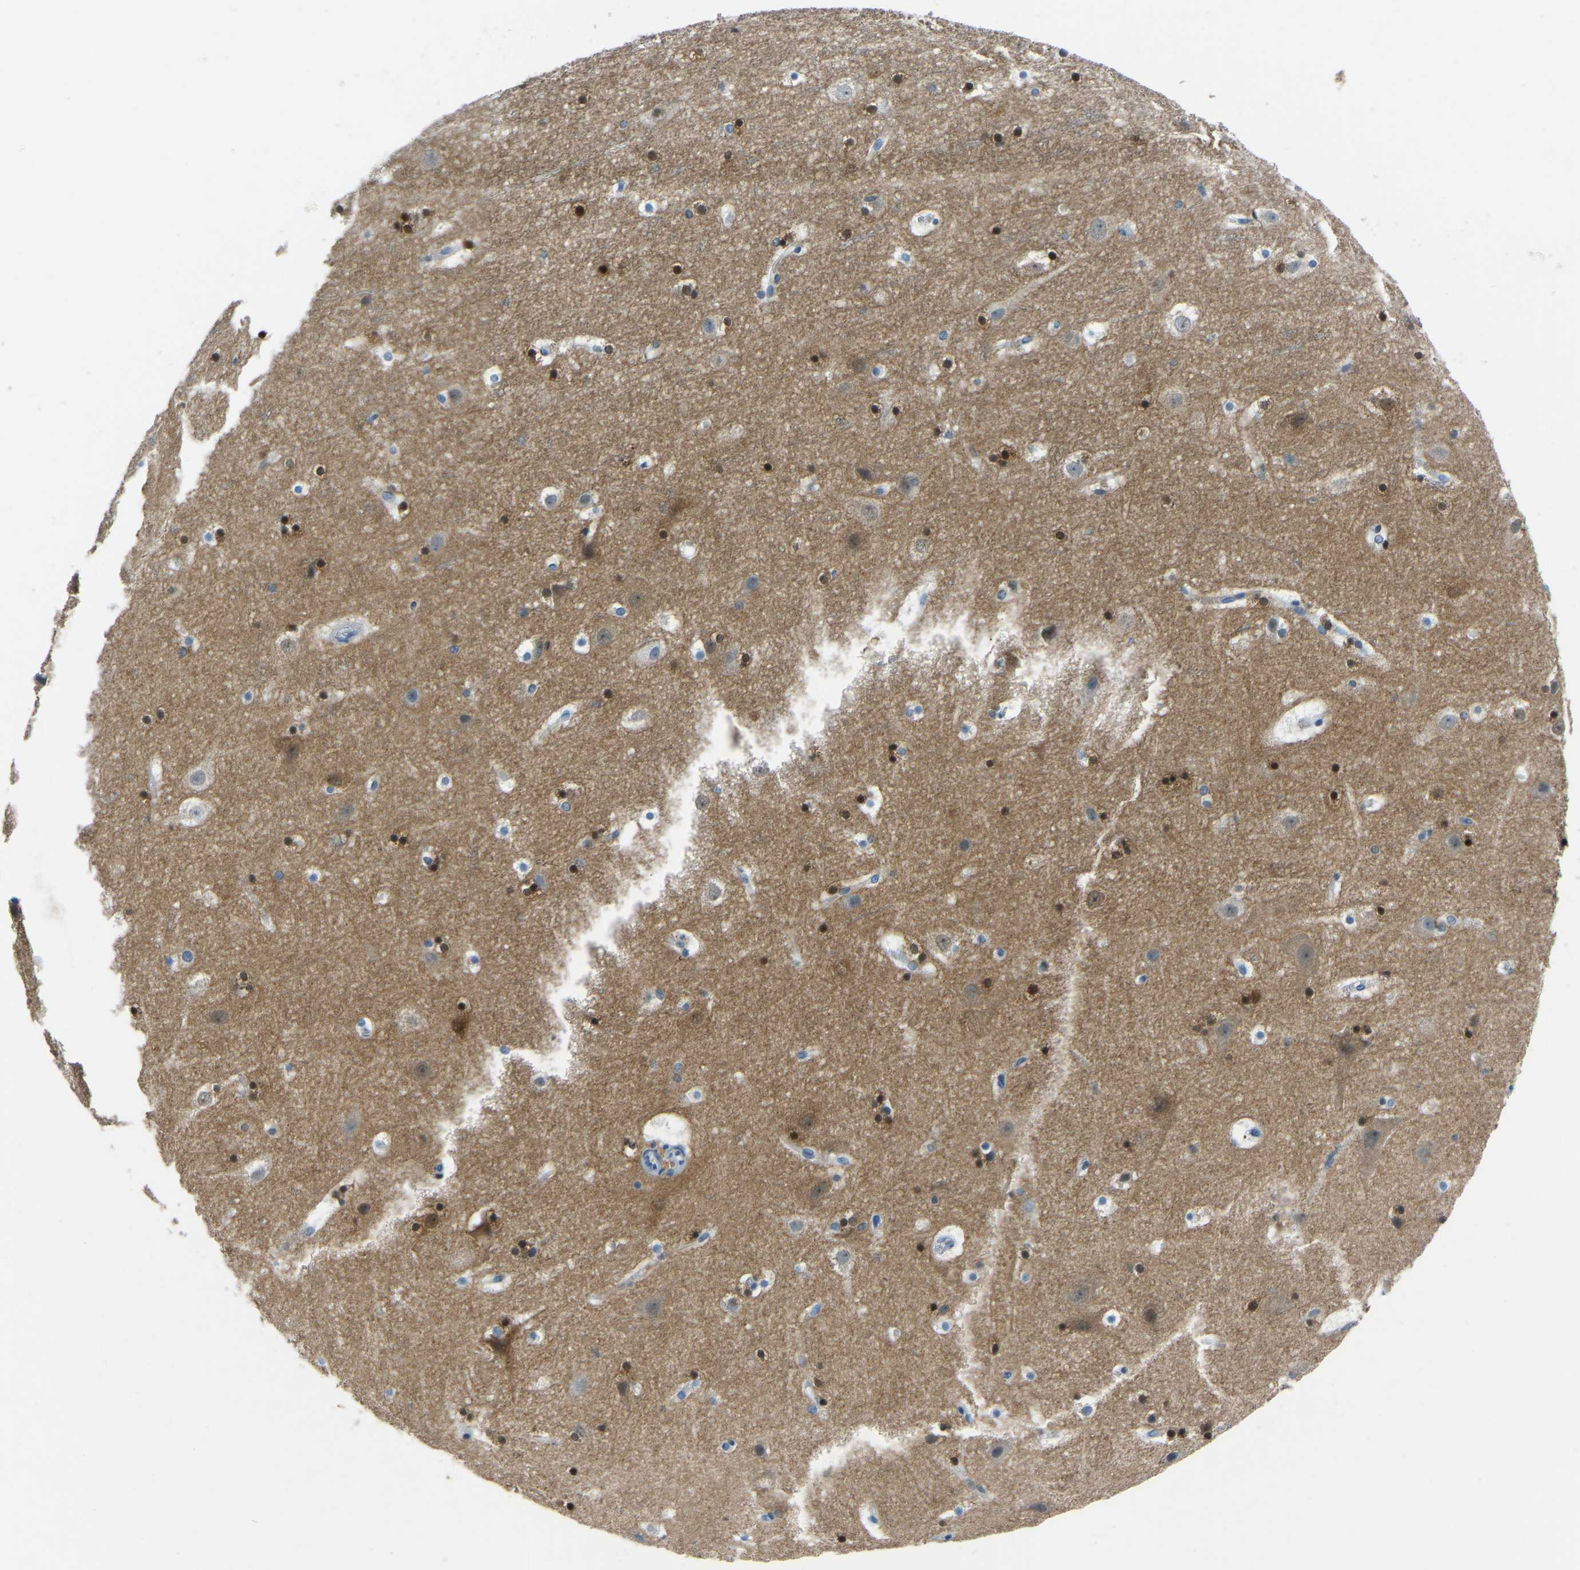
{"staining": {"intensity": "negative", "quantity": "none", "location": "none"}, "tissue": "cerebral cortex", "cell_type": "Endothelial cells", "image_type": "normal", "snomed": [{"axis": "morphology", "description": "Normal tissue, NOS"}, {"axis": "topography", "description": "Cerebral cortex"}], "caption": "DAB immunohistochemical staining of normal human cerebral cortex shows no significant staining in endothelial cells.", "gene": "XIRP1", "patient": {"sex": "male", "age": 45}}